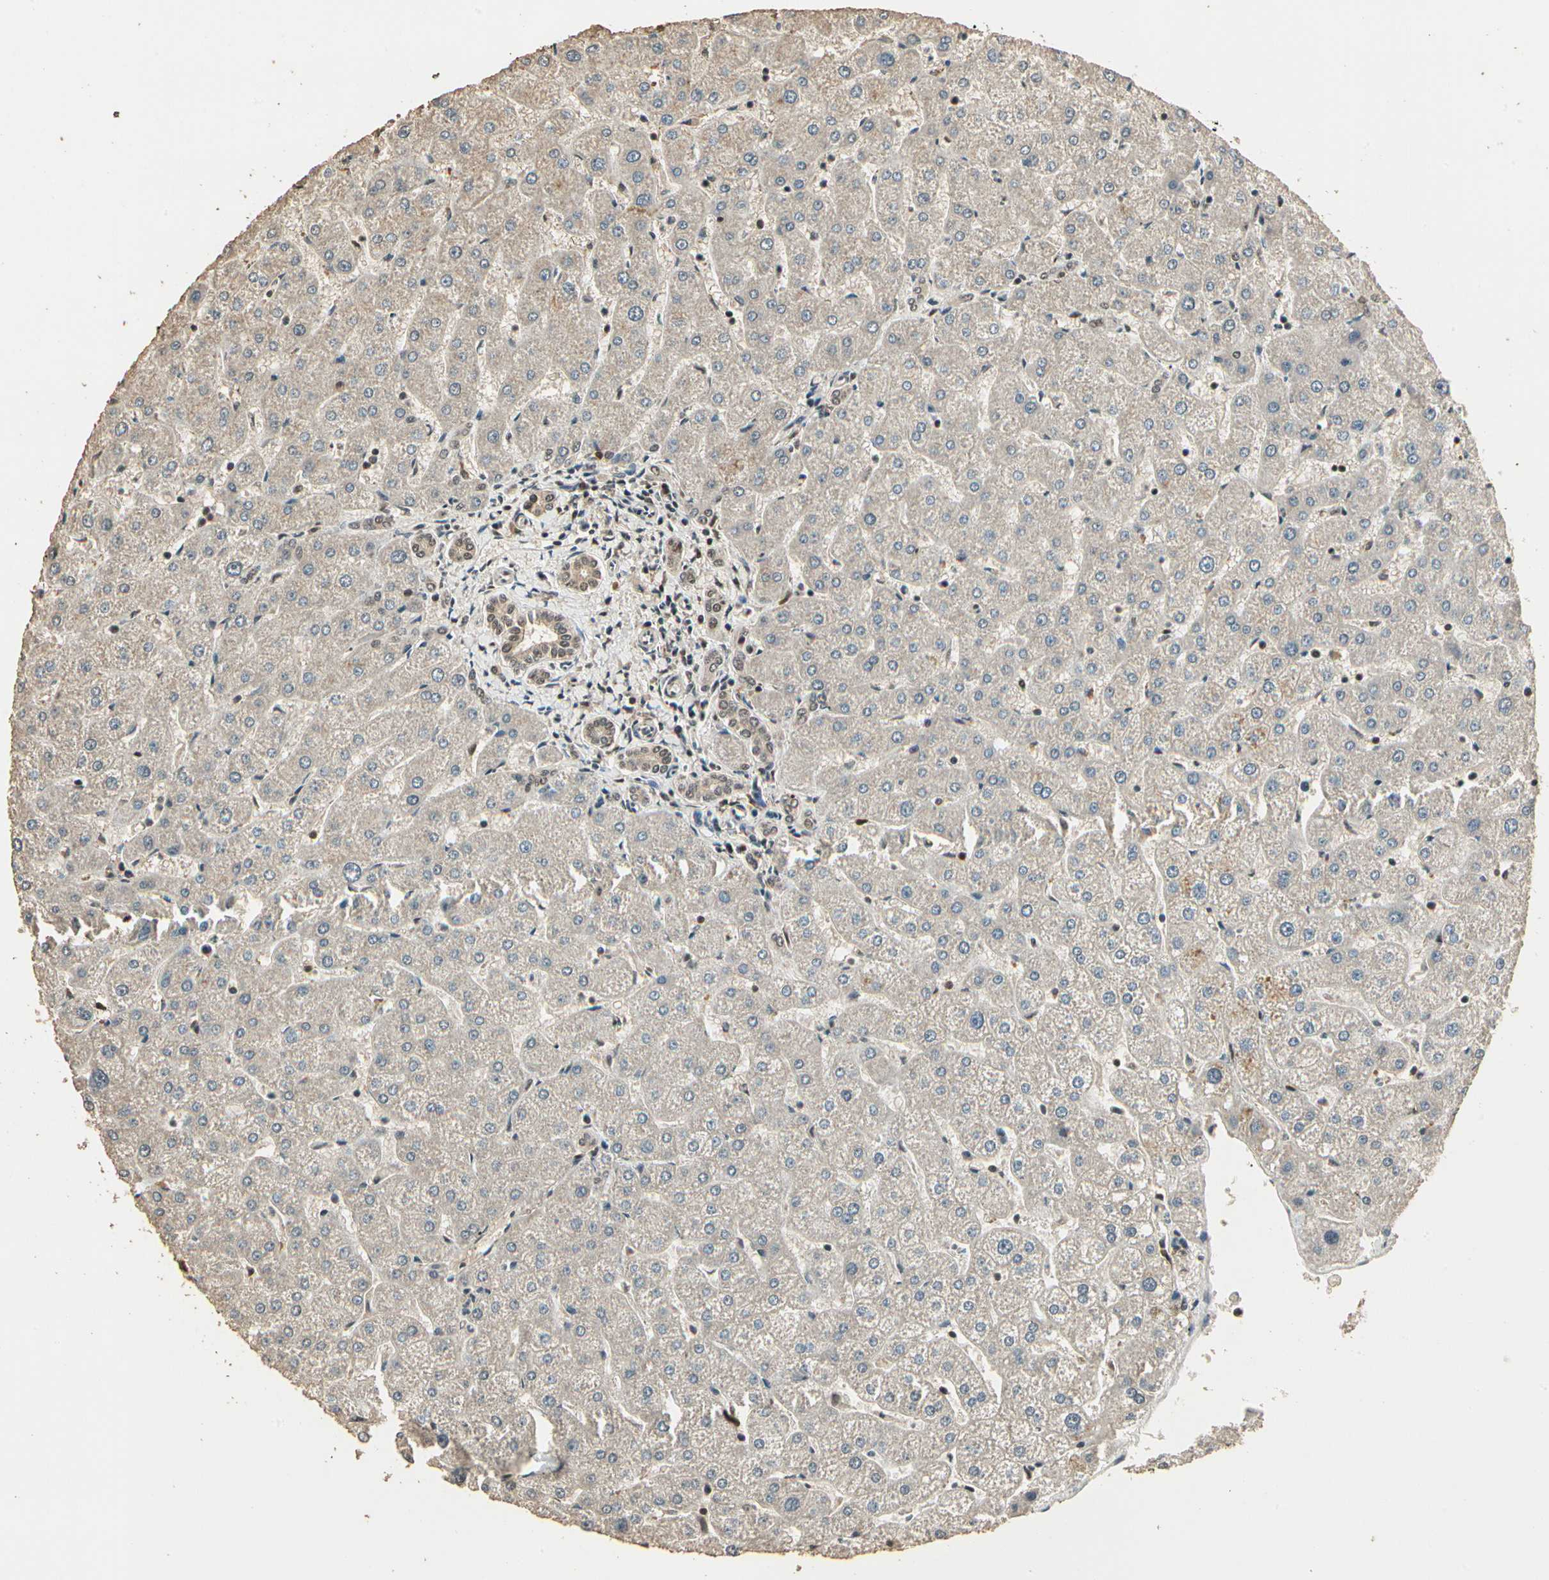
{"staining": {"intensity": "moderate", "quantity": ">75%", "location": "cytoplasmic/membranous,nuclear"}, "tissue": "liver", "cell_type": "Cholangiocytes", "image_type": "normal", "snomed": [{"axis": "morphology", "description": "Normal tissue, NOS"}, {"axis": "topography", "description": "Liver"}], "caption": "A brown stain labels moderate cytoplasmic/membranous,nuclear positivity of a protein in cholangiocytes of normal liver.", "gene": "RBM25", "patient": {"sex": "male", "age": 67}}